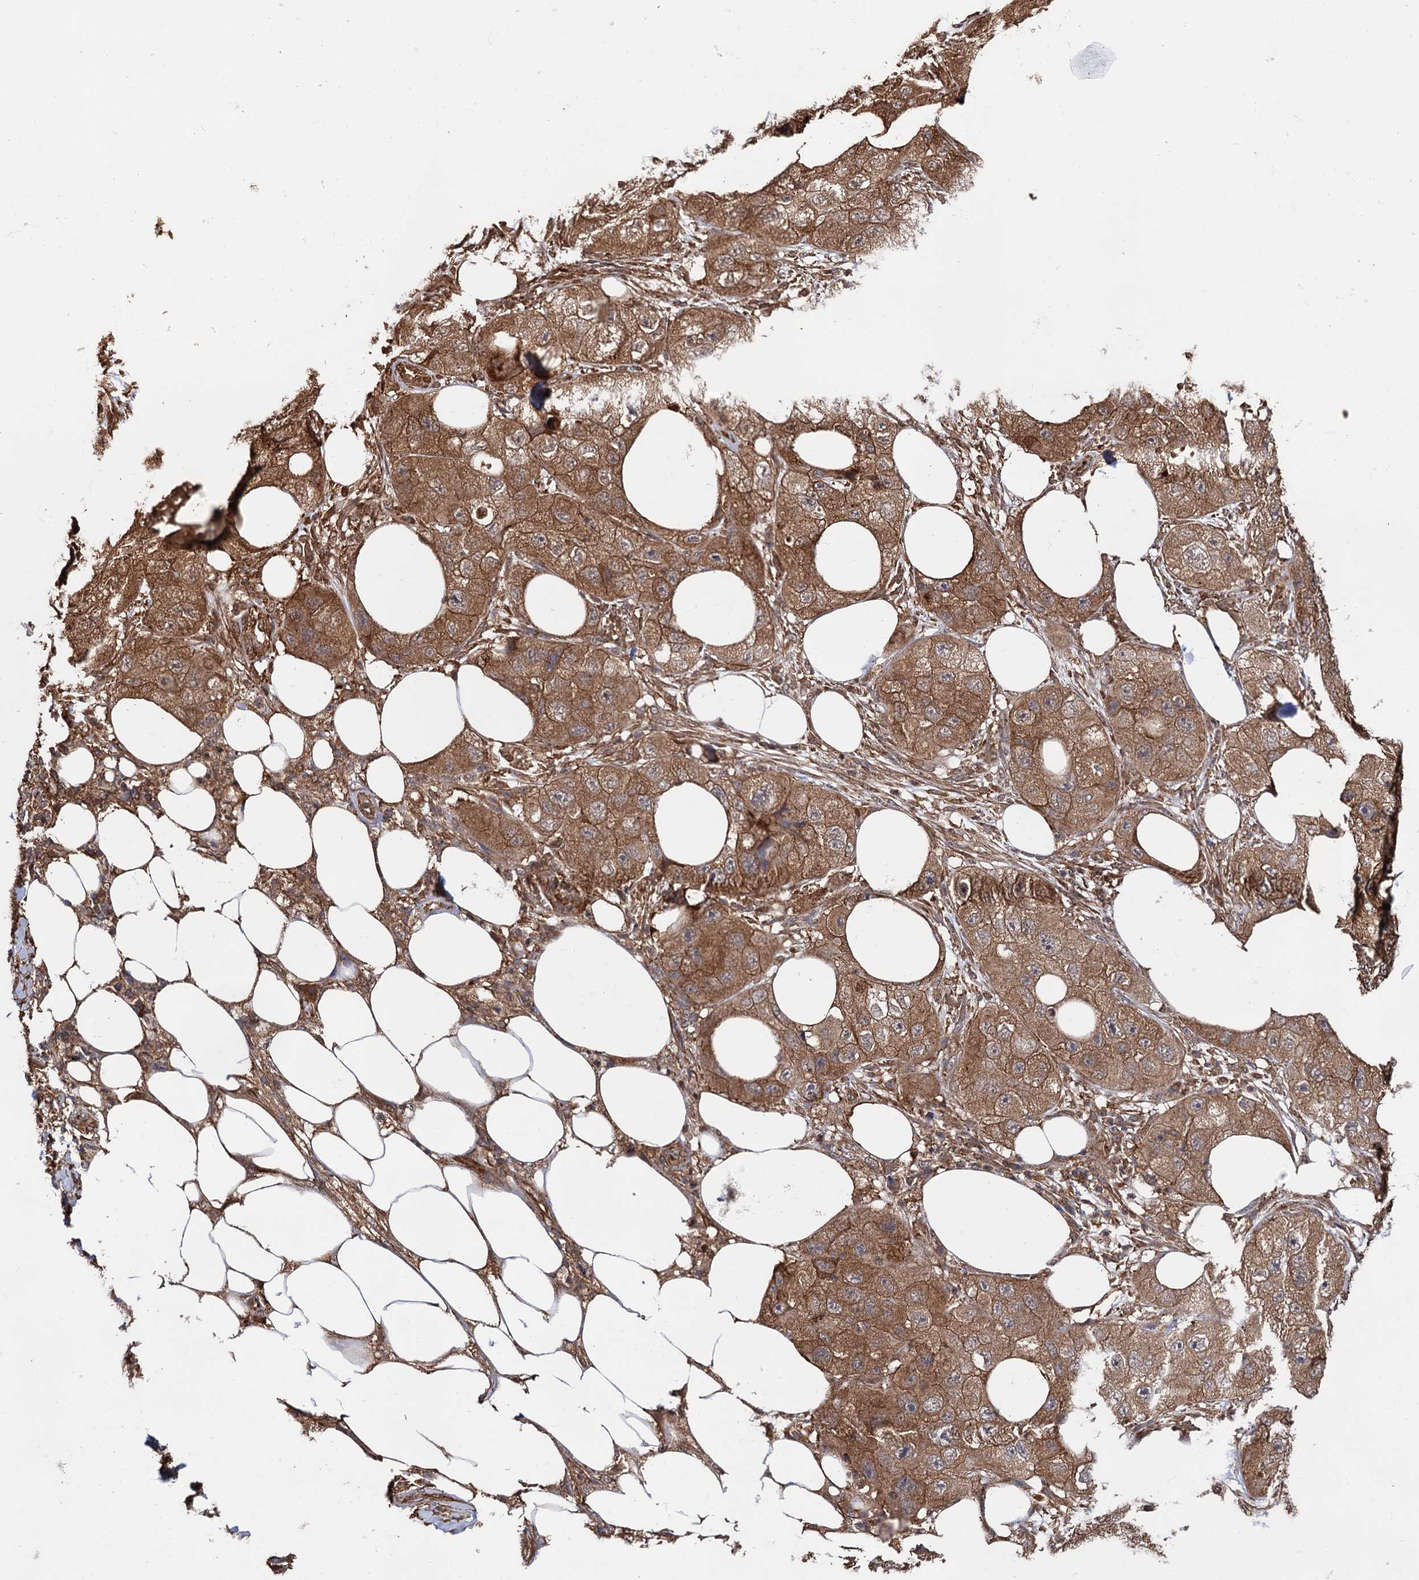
{"staining": {"intensity": "moderate", "quantity": ">75%", "location": "cytoplasmic/membranous"}, "tissue": "skin cancer", "cell_type": "Tumor cells", "image_type": "cancer", "snomed": [{"axis": "morphology", "description": "Squamous cell carcinoma, NOS"}, {"axis": "topography", "description": "Skin"}, {"axis": "topography", "description": "Subcutis"}], "caption": "This is an image of IHC staining of squamous cell carcinoma (skin), which shows moderate positivity in the cytoplasmic/membranous of tumor cells.", "gene": "ATP8B4", "patient": {"sex": "male", "age": 73}}